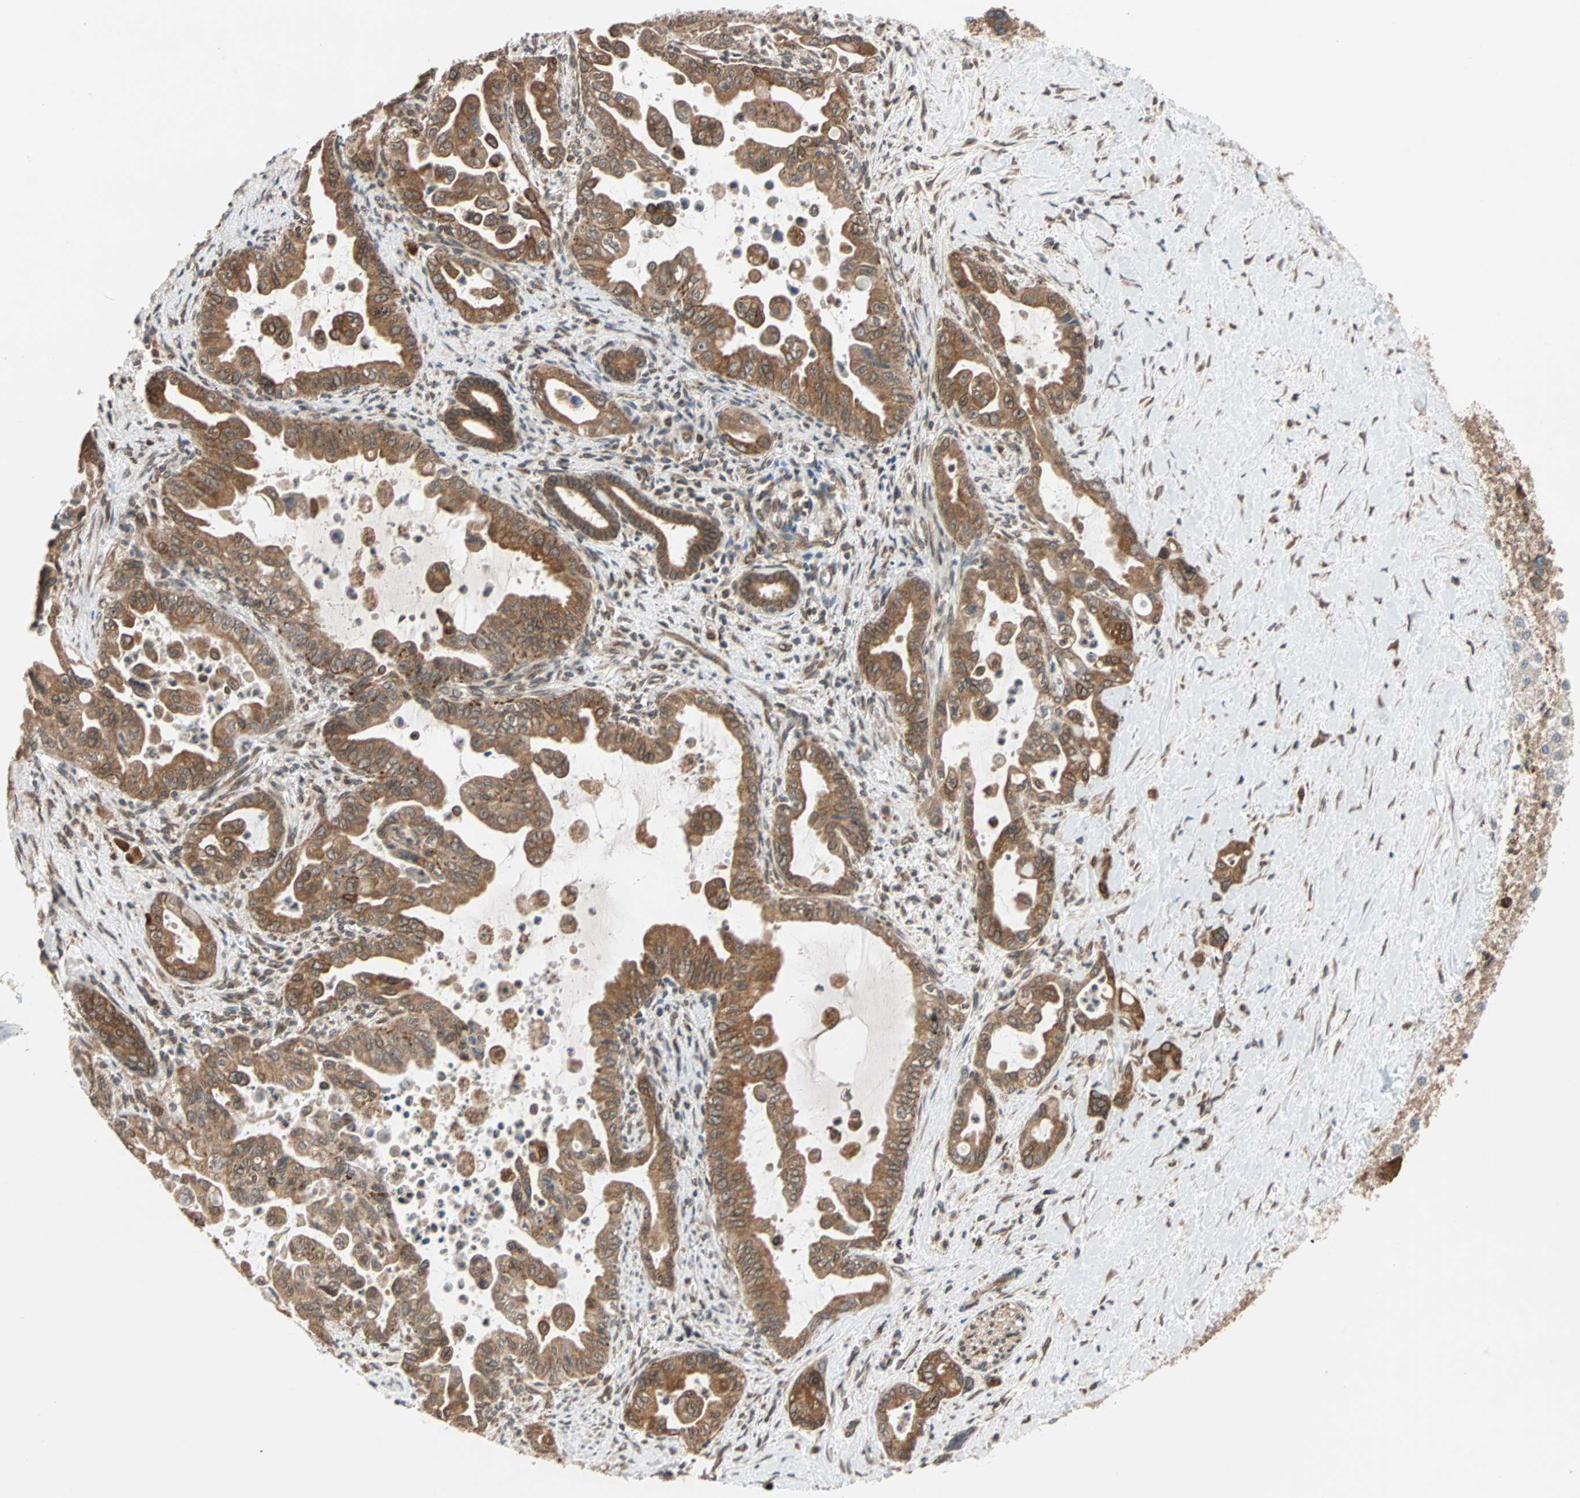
{"staining": {"intensity": "moderate", "quantity": ">75%", "location": "cytoplasmic/membranous"}, "tissue": "pancreatic cancer", "cell_type": "Tumor cells", "image_type": "cancer", "snomed": [{"axis": "morphology", "description": "Adenocarcinoma, NOS"}, {"axis": "topography", "description": "Pancreas"}], "caption": "Moderate cytoplasmic/membranous positivity for a protein is present in about >75% of tumor cells of adenocarcinoma (pancreatic) using immunohistochemistry.", "gene": "AUP1", "patient": {"sex": "male", "age": 70}}